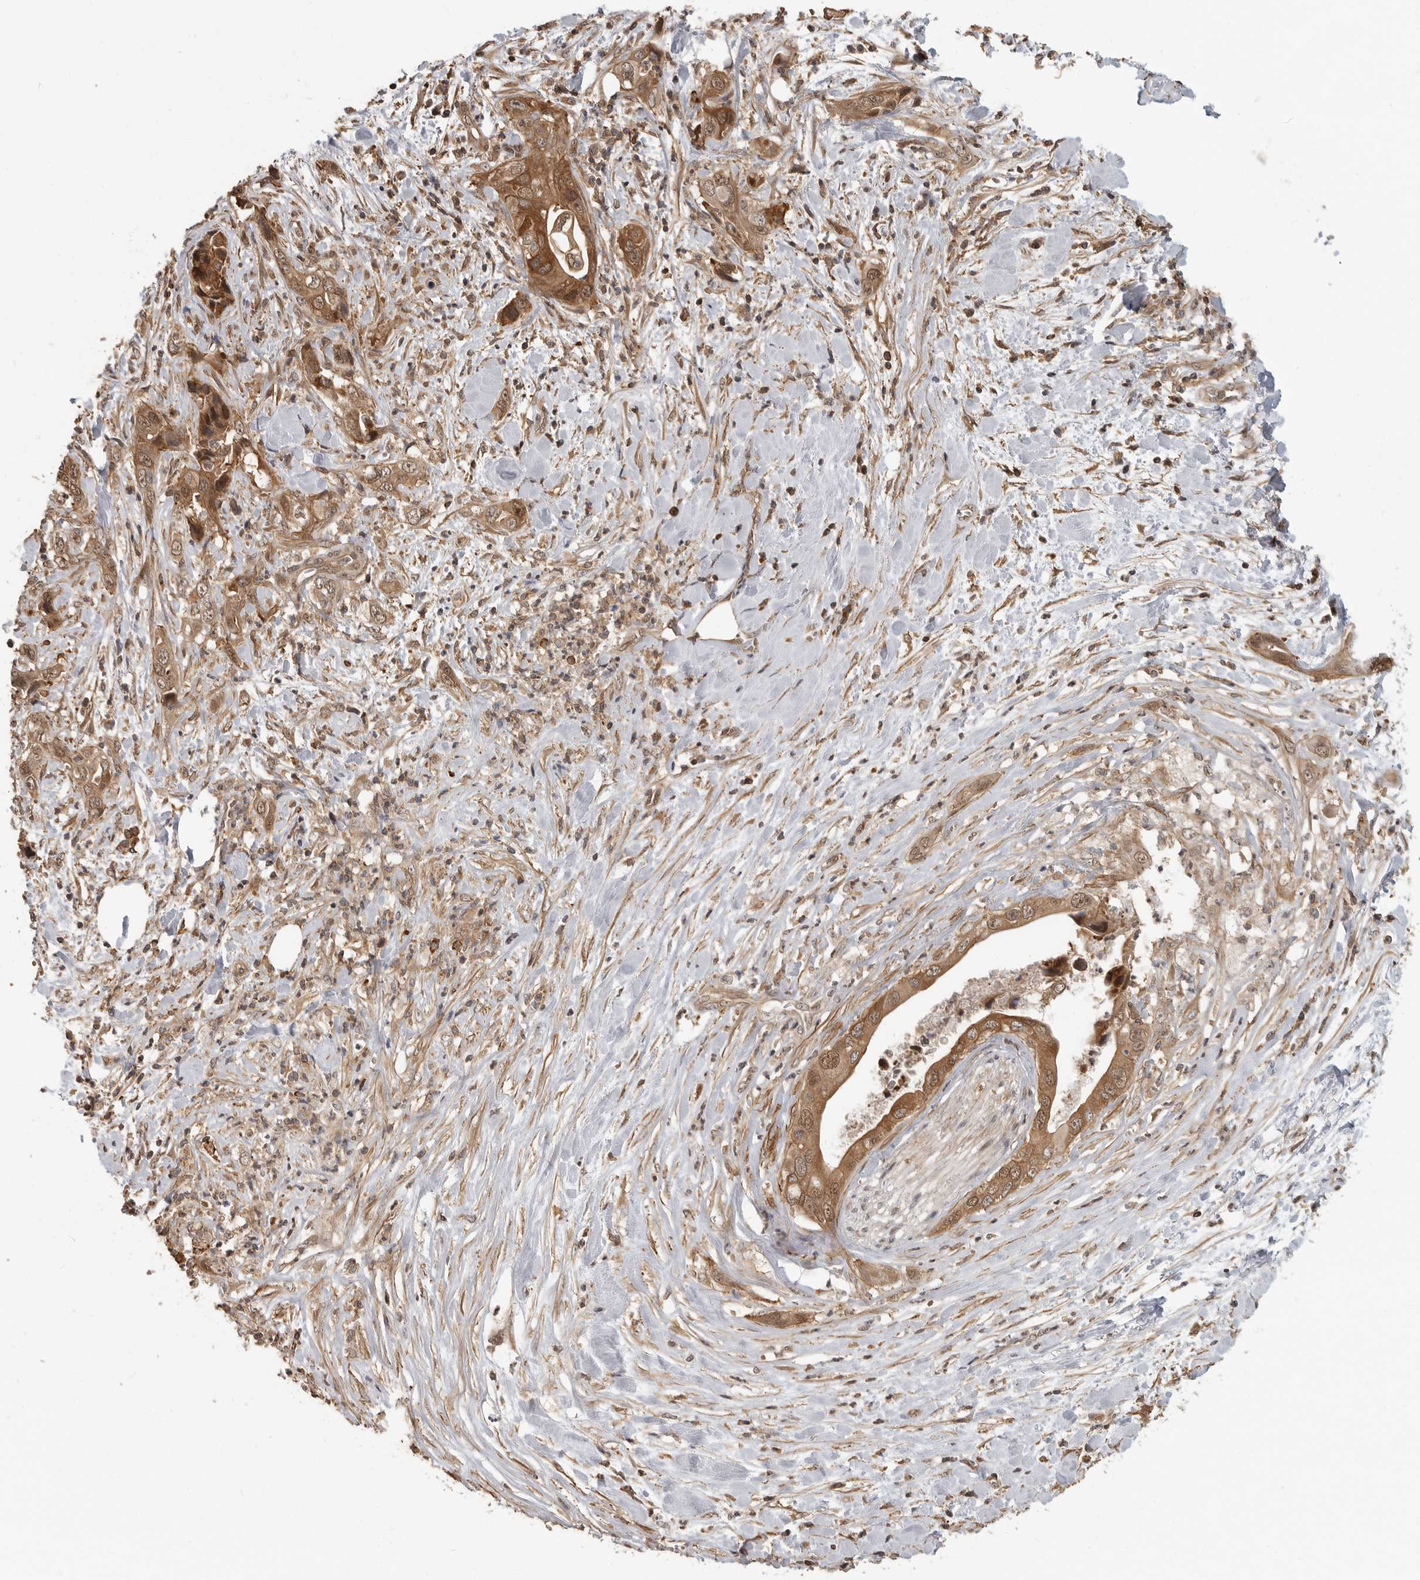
{"staining": {"intensity": "moderate", "quantity": ">75%", "location": "cytoplasmic/membranous,nuclear"}, "tissue": "pancreatic cancer", "cell_type": "Tumor cells", "image_type": "cancer", "snomed": [{"axis": "morphology", "description": "Adenocarcinoma, NOS"}, {"axis": "topography", "description": "Pancreas"}], "caption": "Pancreatic cancer stained with a protein marker demonstrates moderate staining in tumor cells.", "gene": "ERN1", "patient": {"sex": "female", "age": 78}}